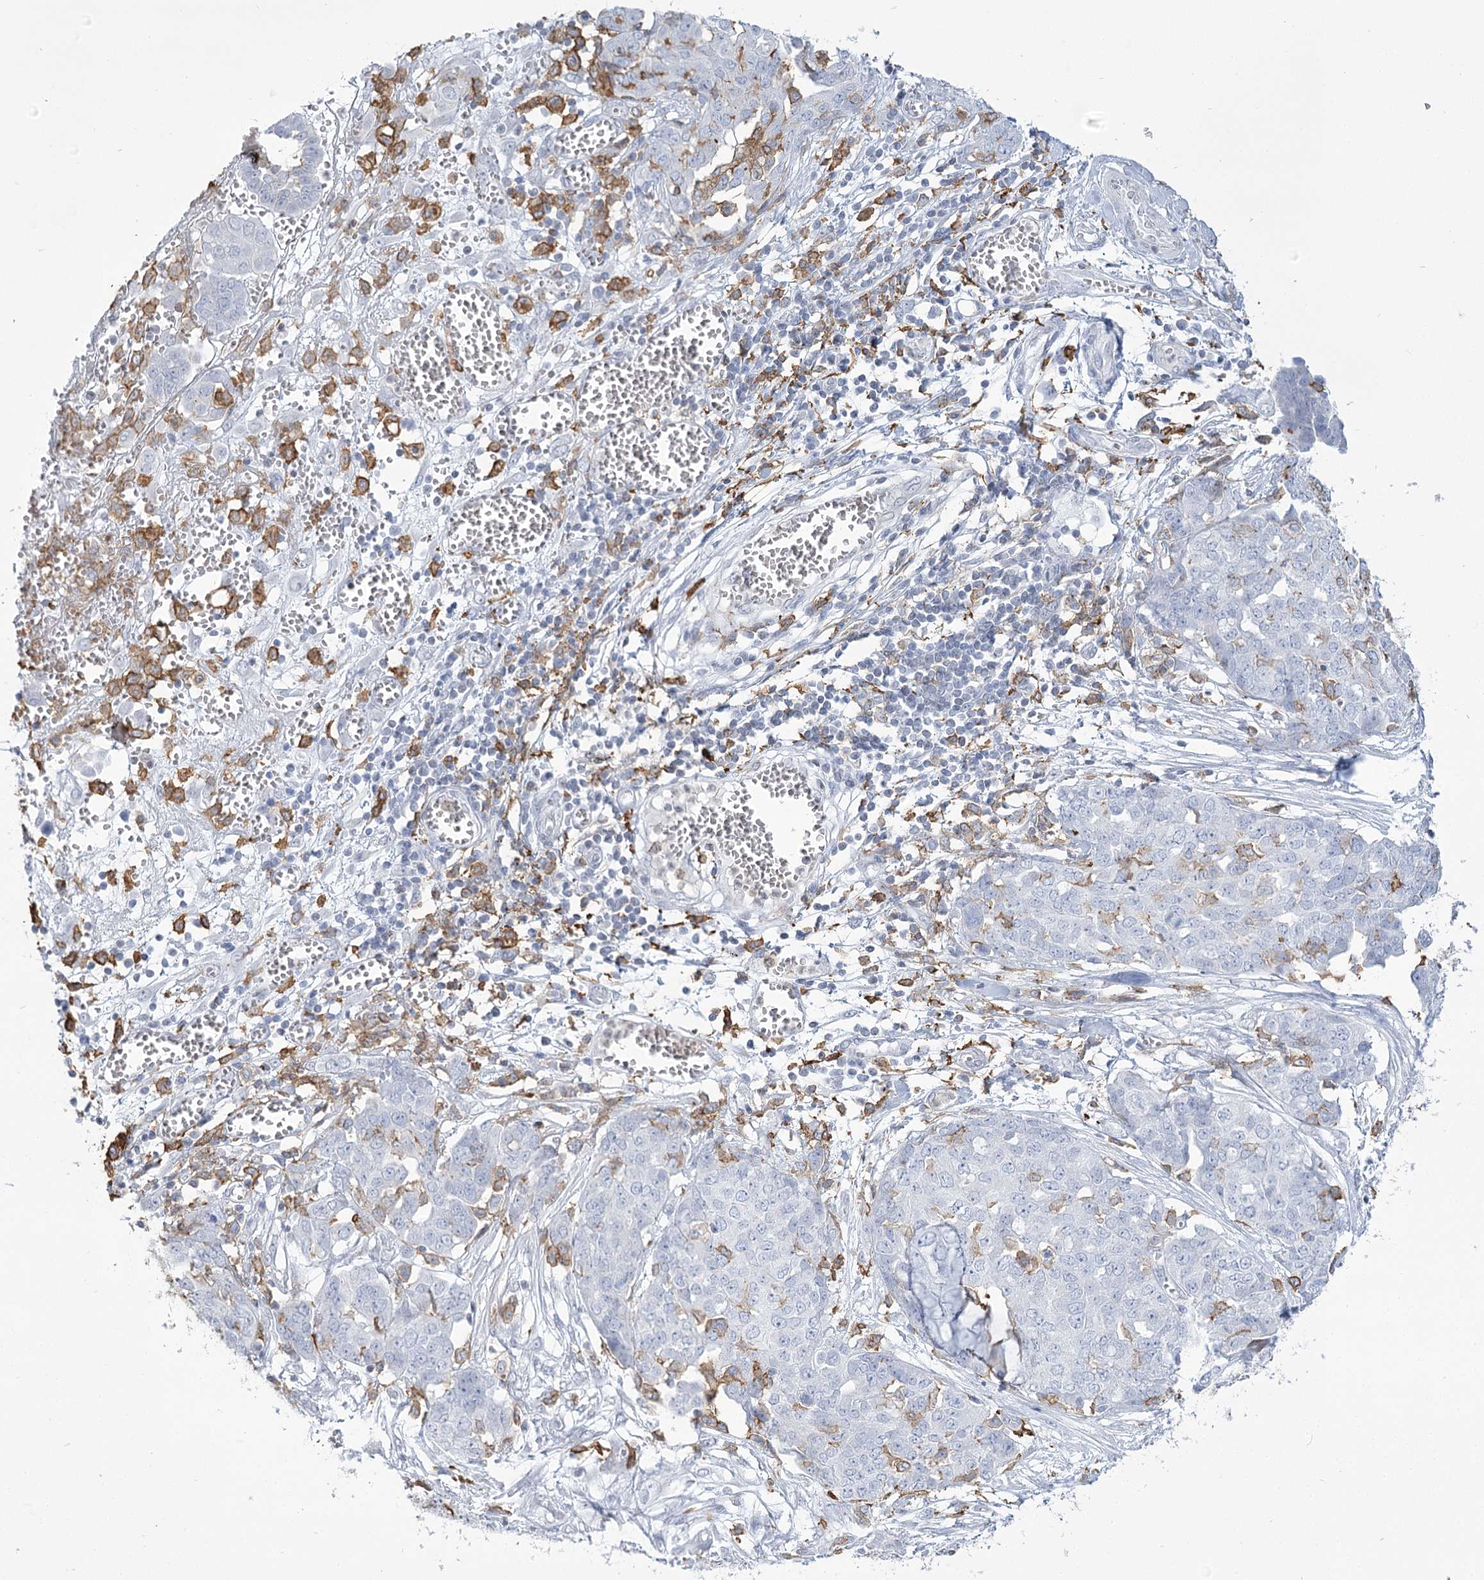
{"staining": {"intensity": "negative", "quantity": "none", "location": "none"}, "tissue": "ovarian cancer", "cell_type": "Tumor cells", "image_type": "cancer", "snomed": [{"axis": "morphology", "description": "Cystadenocarcinoma, serous, NOS"}, {"axis": "topography", "description": "Soft tissue"}, {"axis": "topography", "description": "Ovary"}], "caption": "Micrograph shows no protein staining in tumor cells of serous cystadenocarcinoma (ovarian) tissue.", "gene": "C11orf1", "patient": {"sex": "female", "age": 57}}